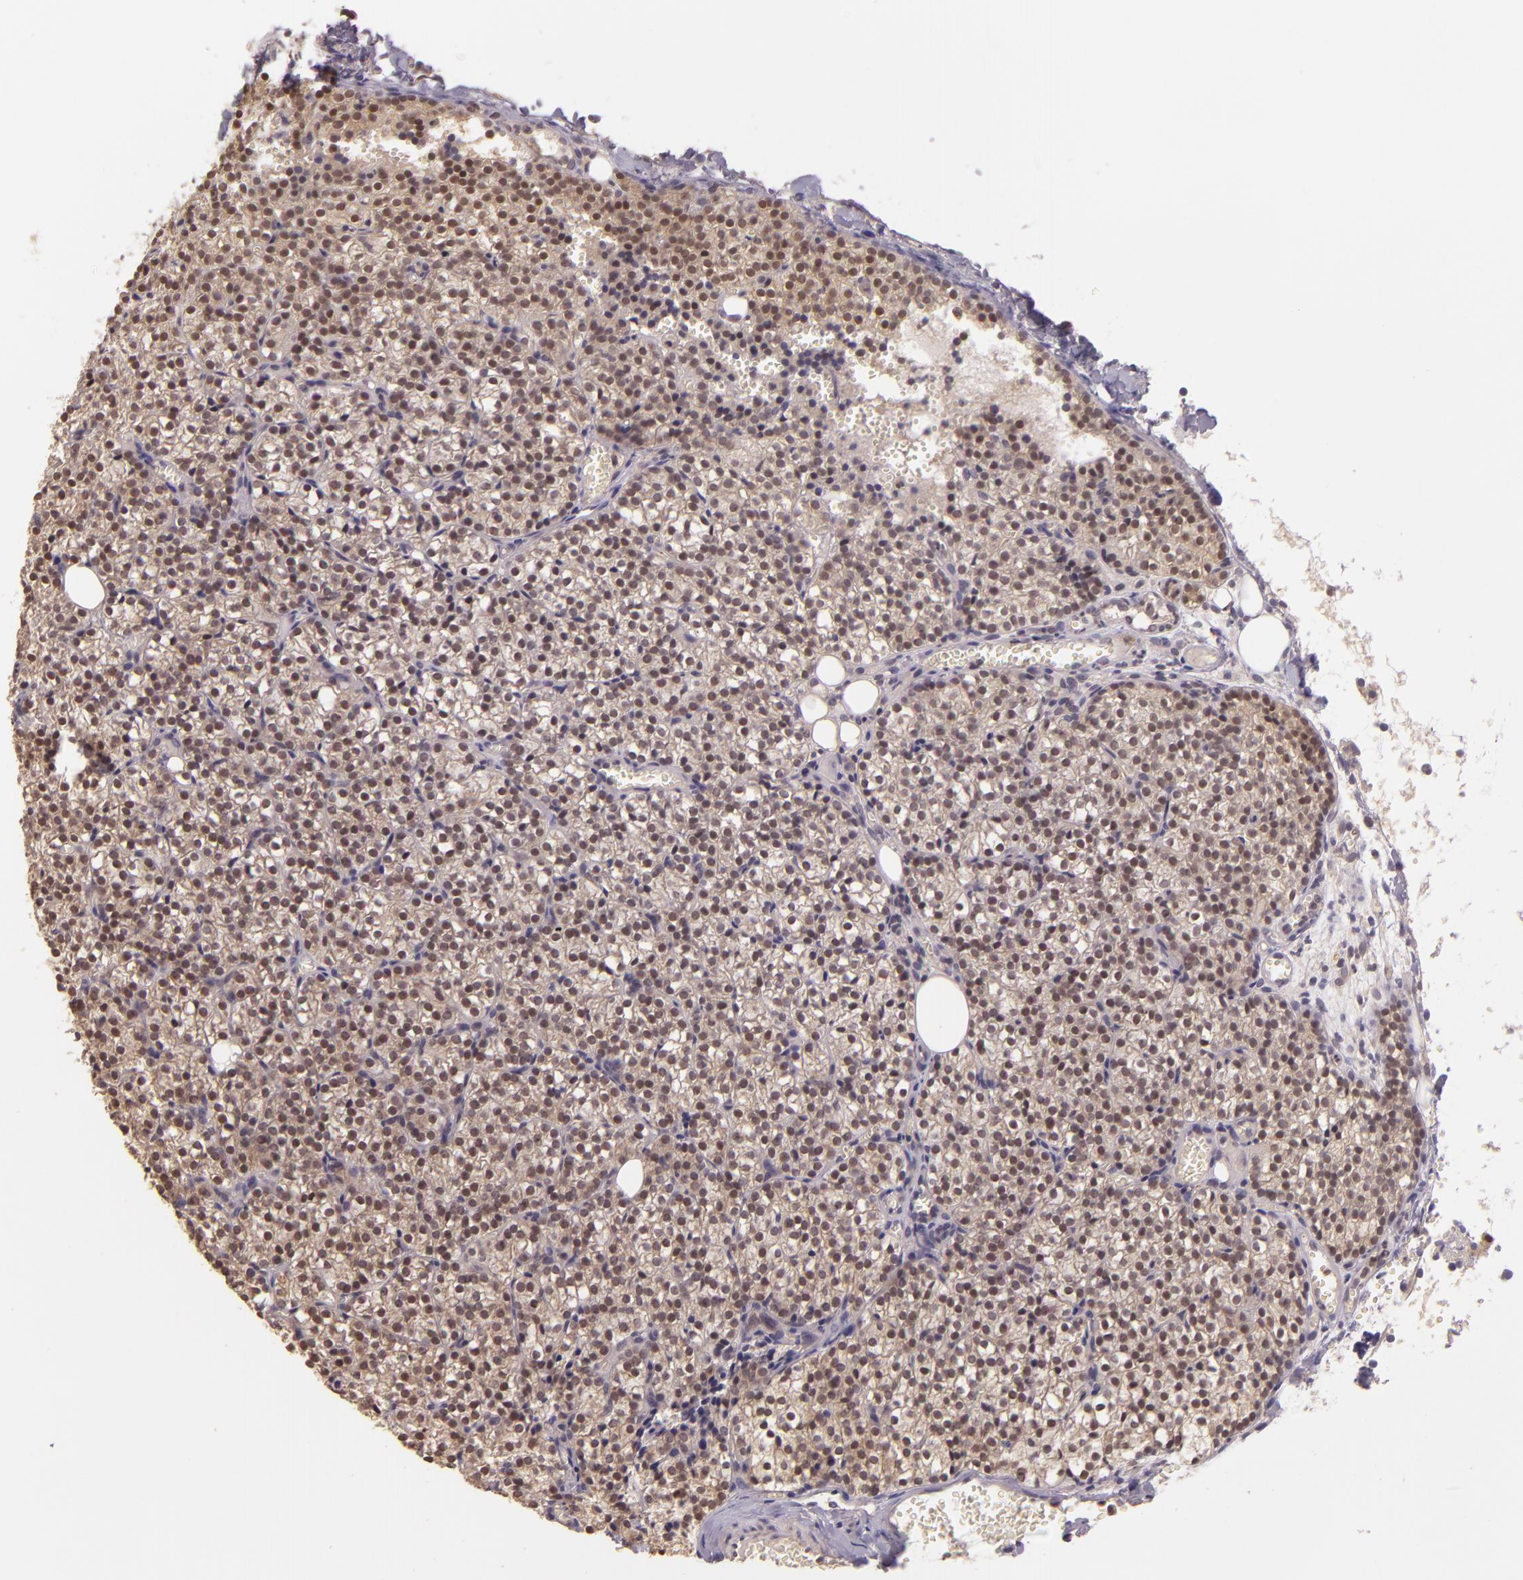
{"staining": {"intensity": "moderate", "quantity": ">75%", "location": "cytoplasmic/membranous,nuclear"}, "tissue": "parathyroid gland", "cell_type": "Glandular cells", "image_type": "normal", "snomed": [{"axis": "morphology", "description": "Normal tissue, NOS"}, {"axis": "topography", "description": "Parathyroid gland"}], "caption": "This image shows benign parathyroid gland stained with immunohistochemistry to label a protein in brown. The cytoplasmic/membranous,nuclear of glandular cells show moderate positivity for the protein. Nuclei are counter-stained blue.", "gene": "ARMH4", "patient": {"sex": "female", "age": 17}}